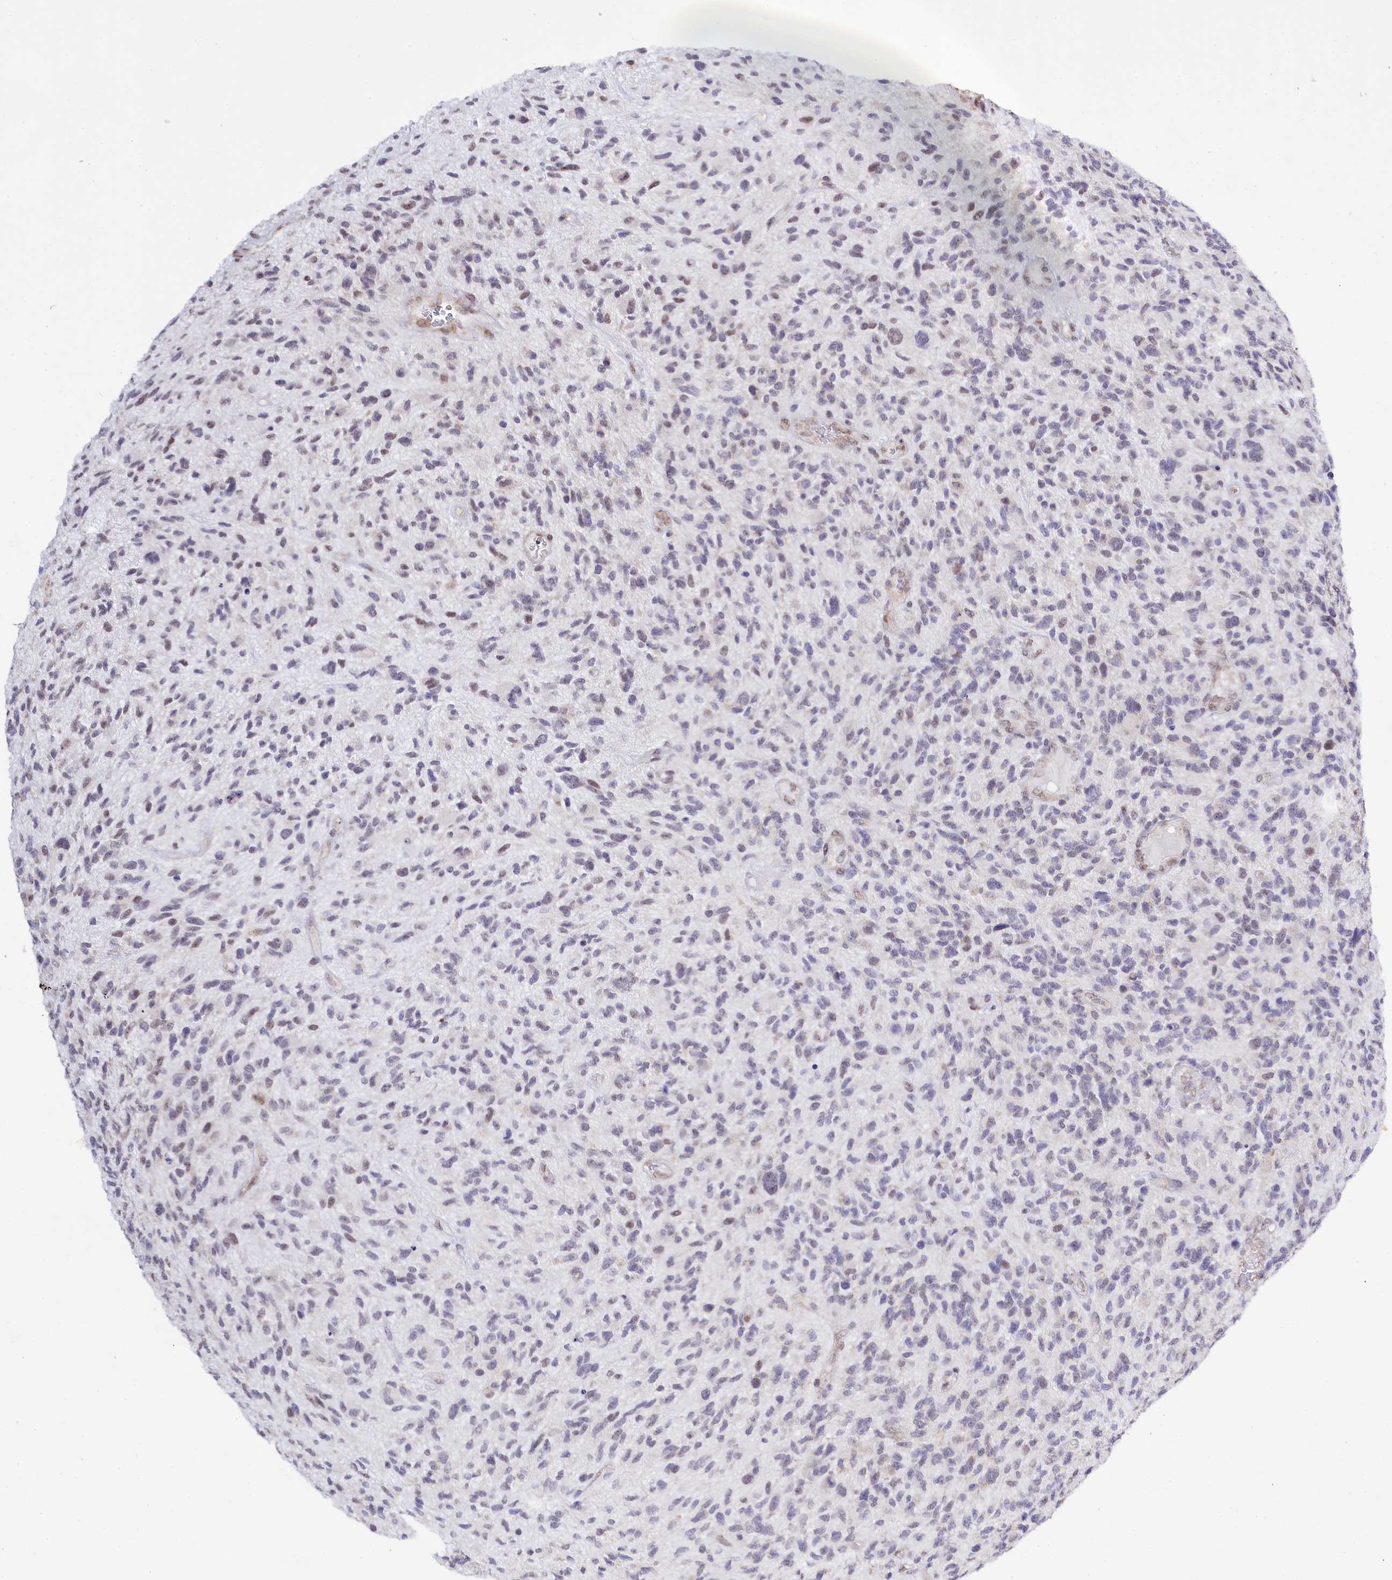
{"staining": {"intensity": "weak", "quantity": "25%-75%", "location": "nuclear"}, "tissue": "glioma", "cell_type": "Tumor cells", "image_type": "cancer", "snomed": [{"axis": "morphology", "description": "Glioma, malignant, High grade"}, {"axis": "topography", "description": "Brain"}], "caption": "Glioma tissue displays weak nuclear positivity in approximately 25%-75% of tumor cells, visualized by immunohistochemistry.", "gene": "SPATS2", "patient": {"sex": "male", "age": 47}}